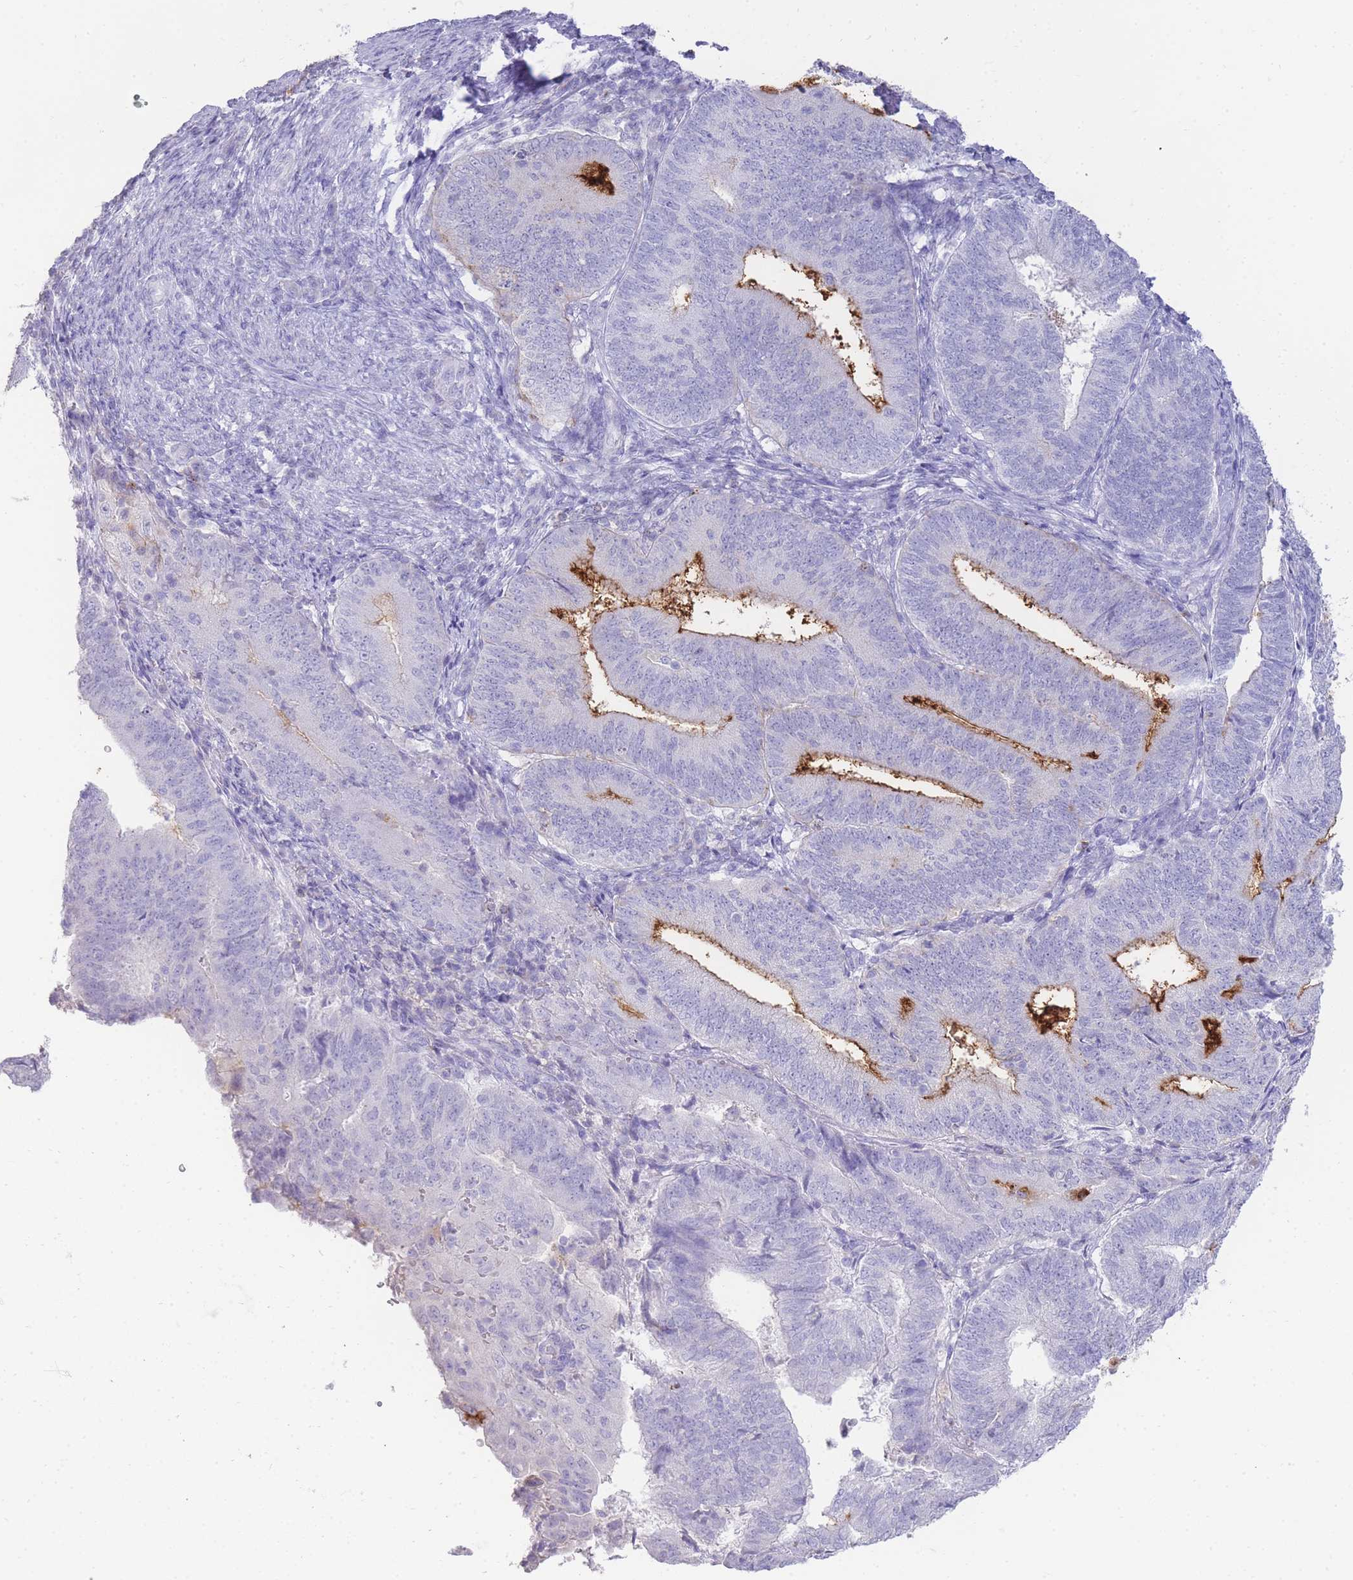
{"staining": {"intensity": "moderate", "quantity": "<25%", "location": "cytoplasmic/membranous"}, "tissue": "endometrial cancer", "cell_type": "Tumor cells", "image_type": "cancer", "snomed": [{"axis": "morphology", "description": "Adenocarcinoma, NOS"}, {"axis": "topography", "description": "Endometrium"}], "caption": "An immunohistochemistry (IHC) micrograph of neoplastic tissue is shown. Protein staining in brown highlights moderate cytoplasmic/membranous positivity in endometrial adenocarcinoma within tumor cells.", "gene": "DPP4", "patient": {"sex": "female", "age": 70}}